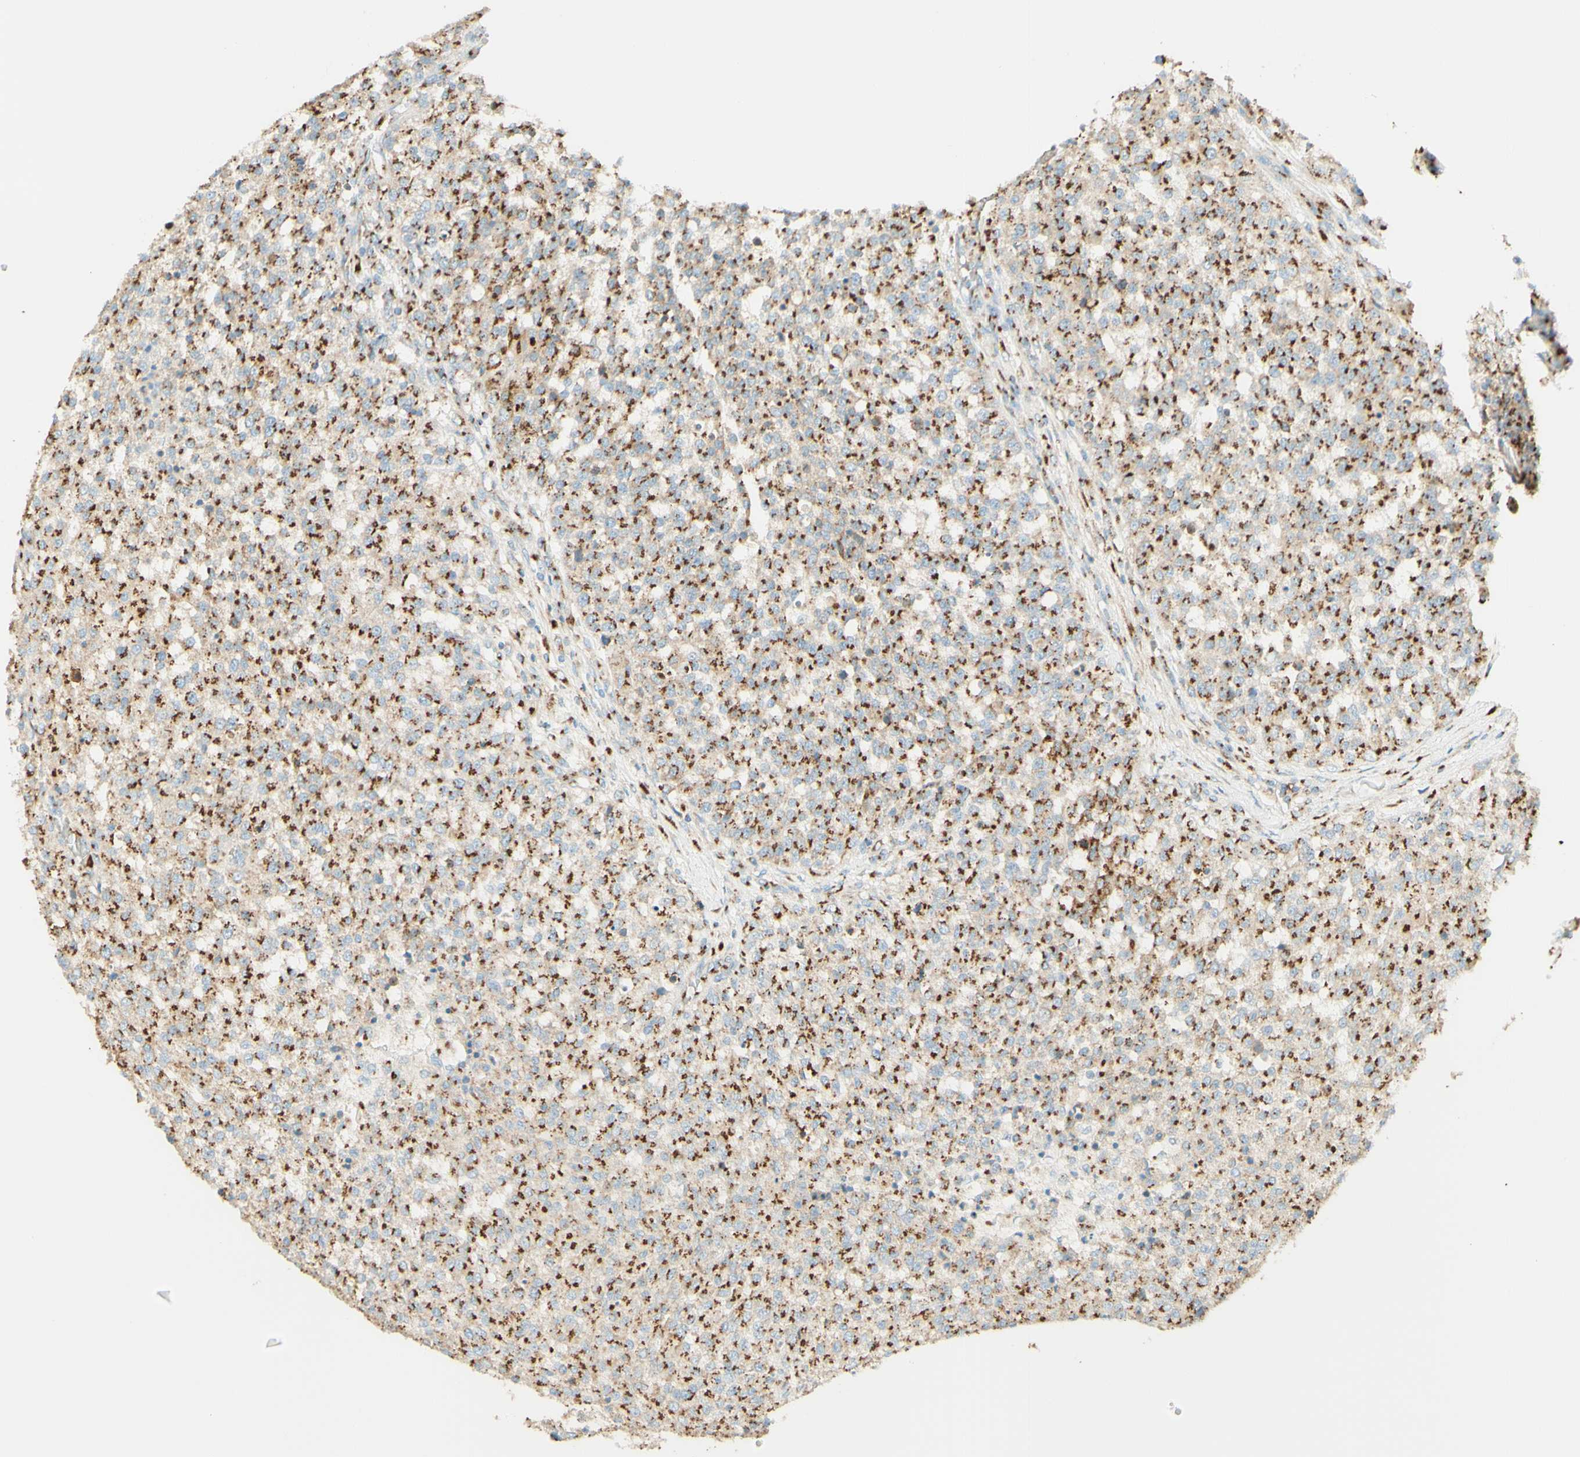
{"staining": {"intensity": "strong", "quantity": ">75%", "location": "cytoplasmic/membranous"}, "tissue": "testis cancer", "cell_type": "Tumor cells", "image_type": "cancer", "snomed": [{"axis": "morphology", "description": "Seminoma, NOS"}, {"axis": "topography", "description": "Testis"}], "caption": "The photomicrograph reveals staining of testis cancer, revealing strong cytoplasmic/membranous protein positivity (brown color) within tumor cells. Nuclei are stained in blue.", "gene": "GOLGB1", "patient": {"sex": "male", "age": 59}}